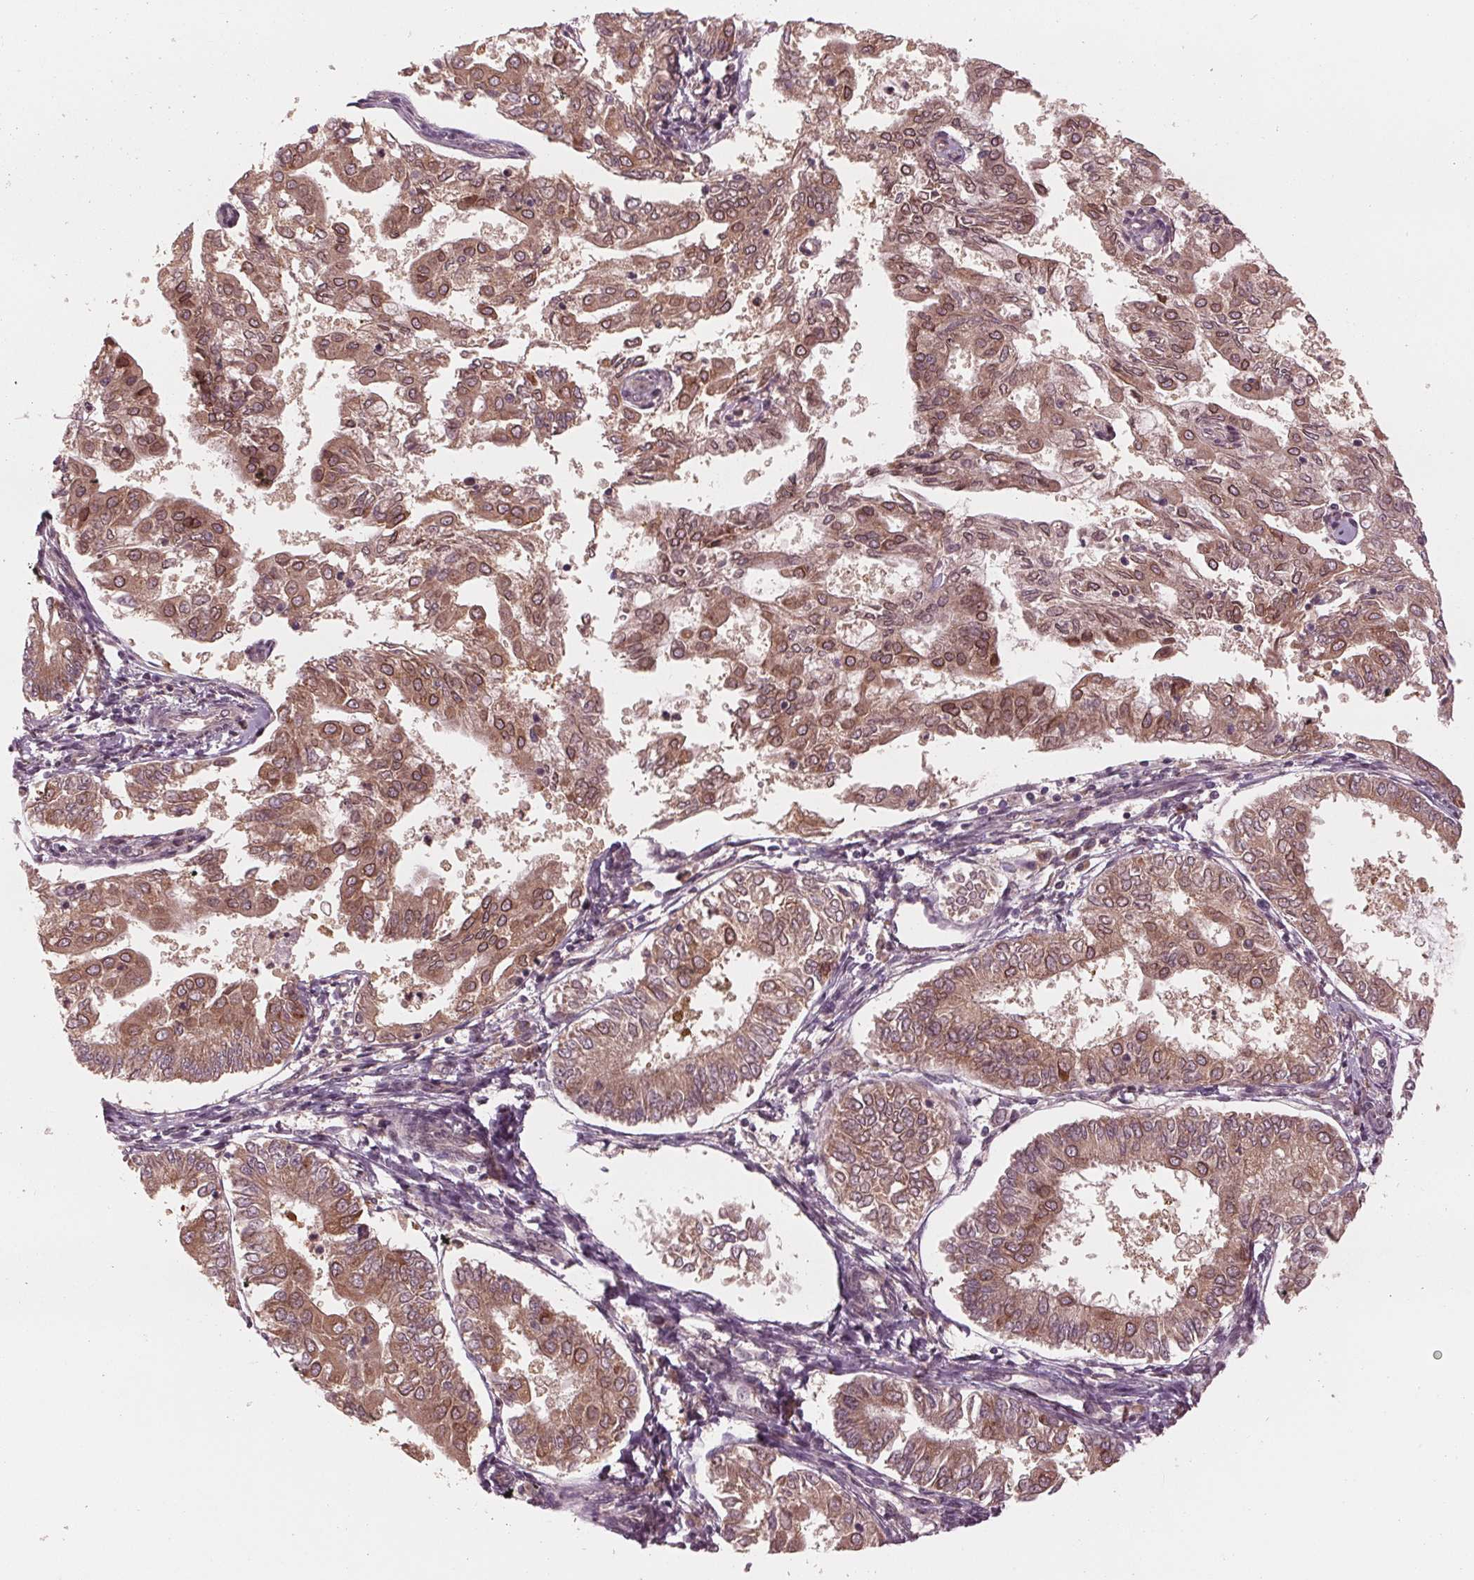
{"staining": {"intensity": "moderate", "quantity": ">75%", "location": "cytoplasmic/membranous,nuclear"}, "tissue": "endometrial cancer", "cell_type": "Tumor cells", "image_type": "cancer", "snomed": [{"axis": "morphology", "description": "Adenocarcinoma, NOS"}, {"axis": "topography", "description": "Endometrium"}], "caption": "Protein positivity by immunohistochemistry (IHC) exhibits moderate cytoplasmic/membranous and nuclear staining in approximately >75% of tumor cells in endometrial cancer. (IHC, brightfield microscopy, high magnification).", "gene": "ZNF471", "patient": {"sex": "female", "age": 68}}